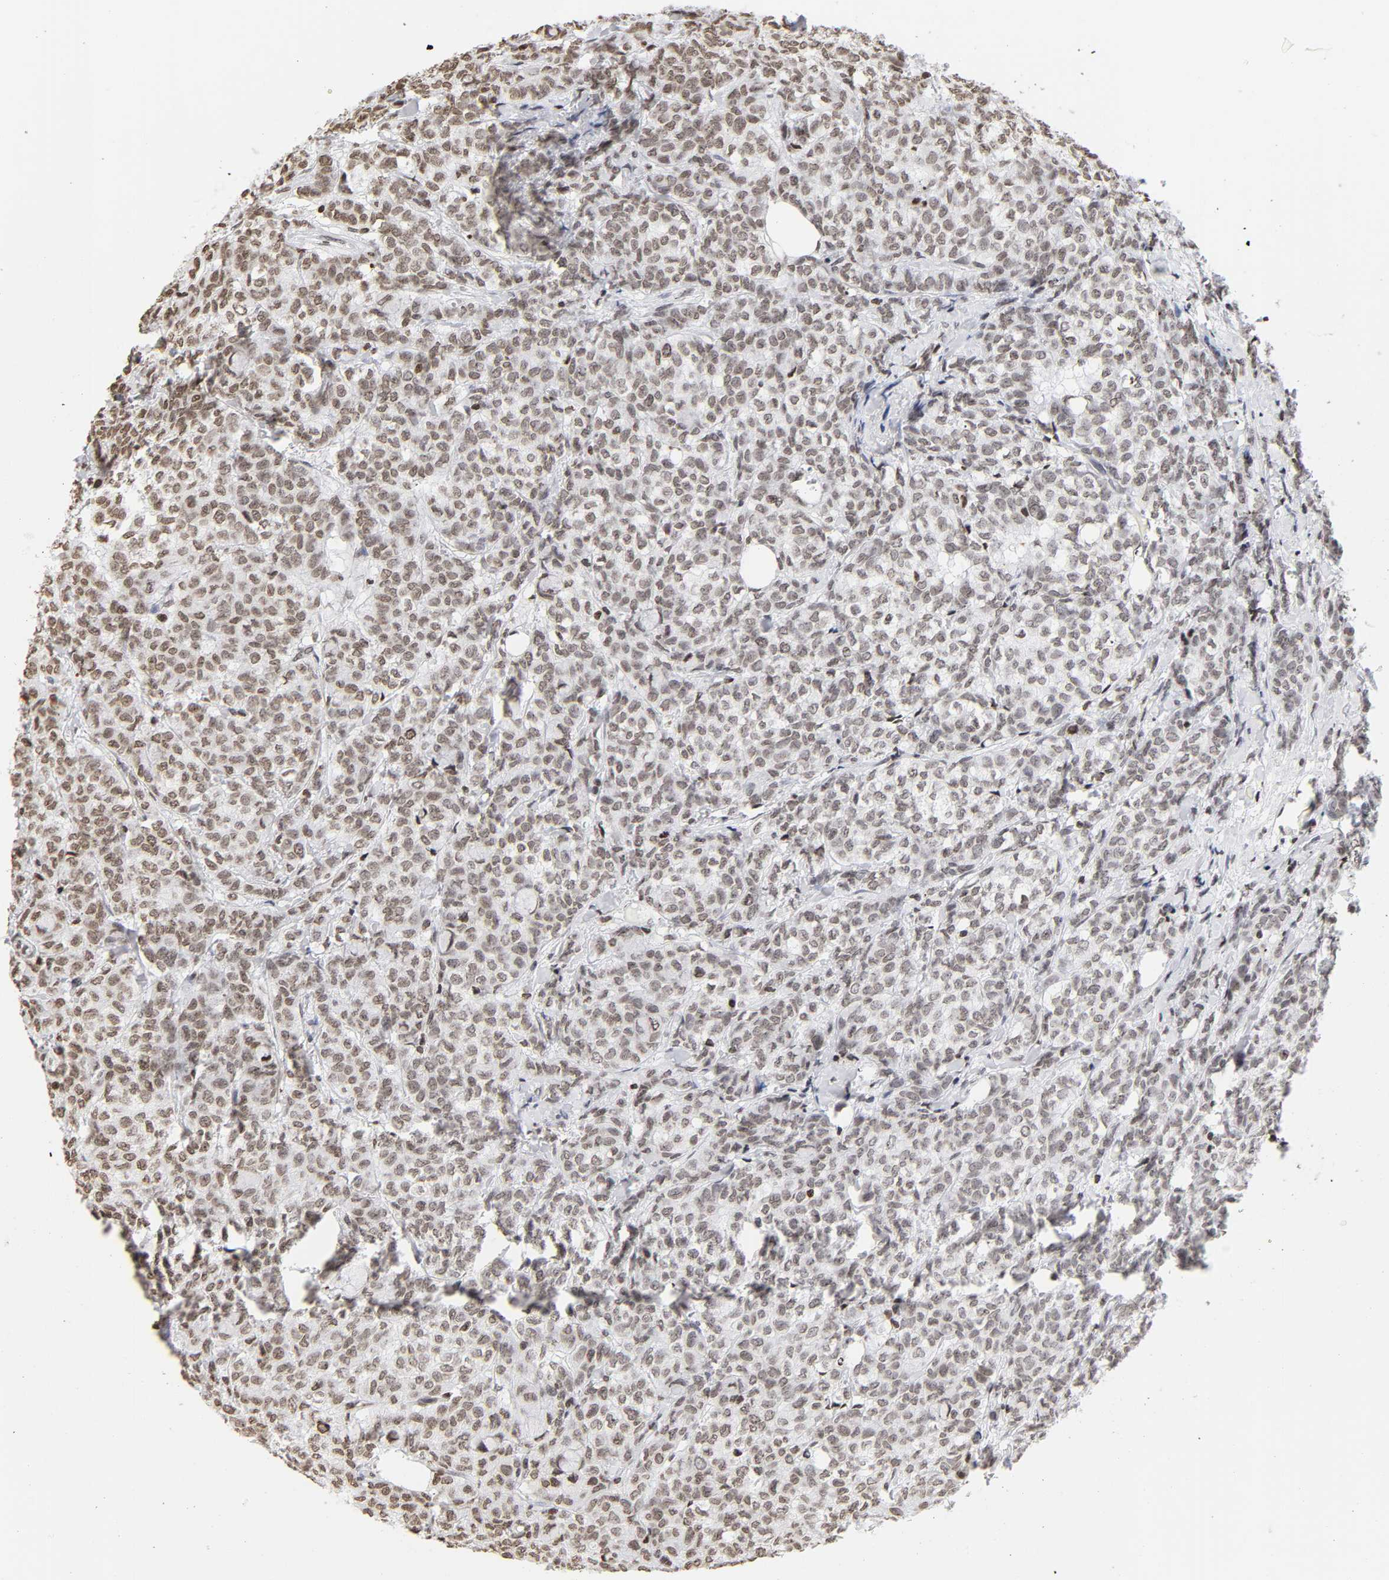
{"staining": {"intensity": "weak", "quantity": ">75%", "location": "nuclear"}, "tissue": "breast cancer", "cell_type": "Tumor cells", "image_type": "cancer", "snomed": [{"axis": "morphology", "description": "Lobular carcinoma"}, {"axis": "topography", "description": "Breast"}], "caption": "Brown immunohistochemical staining in breast lobular carcinoma exhibits weak nuclear positivity in approximately >75% of tumor cells.", "gene": "H2AC12", "patient": {"sex": "female", "age": 60}}